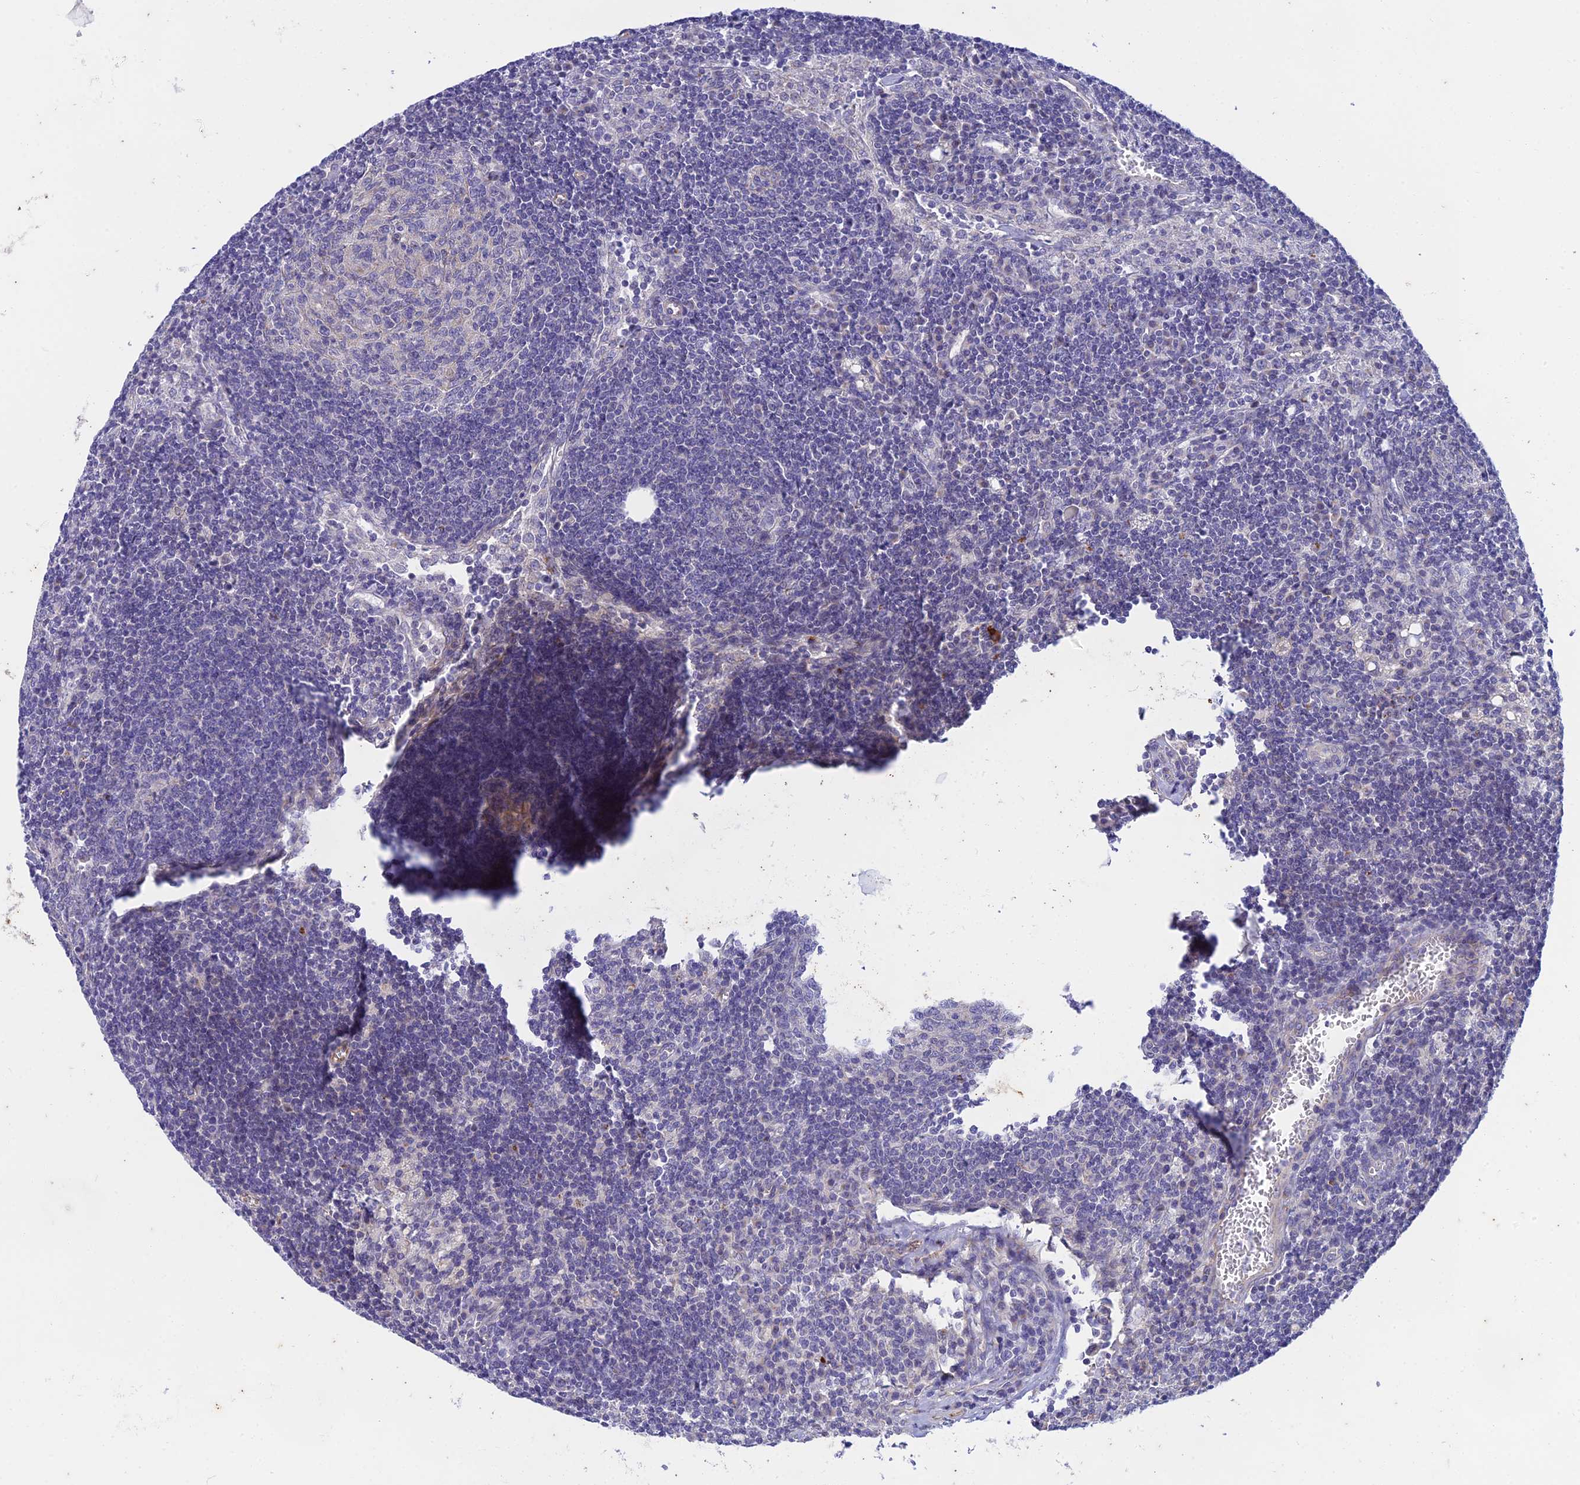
{"staining": {"intensity": "negative", "quantity": "none", "location": "none"}, "tissue": "lymph node", "cell_type": "Germinal center cells", "image_type": "normal", "snomed": [{"axis": "morphology", "description": "Normal tissue, NOS"}, {"axis": "topography", "description": "Lymph node"}], "caption": "Benign lymph node was stained to show a protein in brown. There is no significant positivity in germinal center cells. (Stains: DAB (3,3'-diaminobenzidine) immunohistochemistry (IHC) with hematoxylin counter stain, Microscopy: brightfield microscopy at high magnification).", "gene": "PTCD2", "patient": {"sex": "female", "age": 73}}